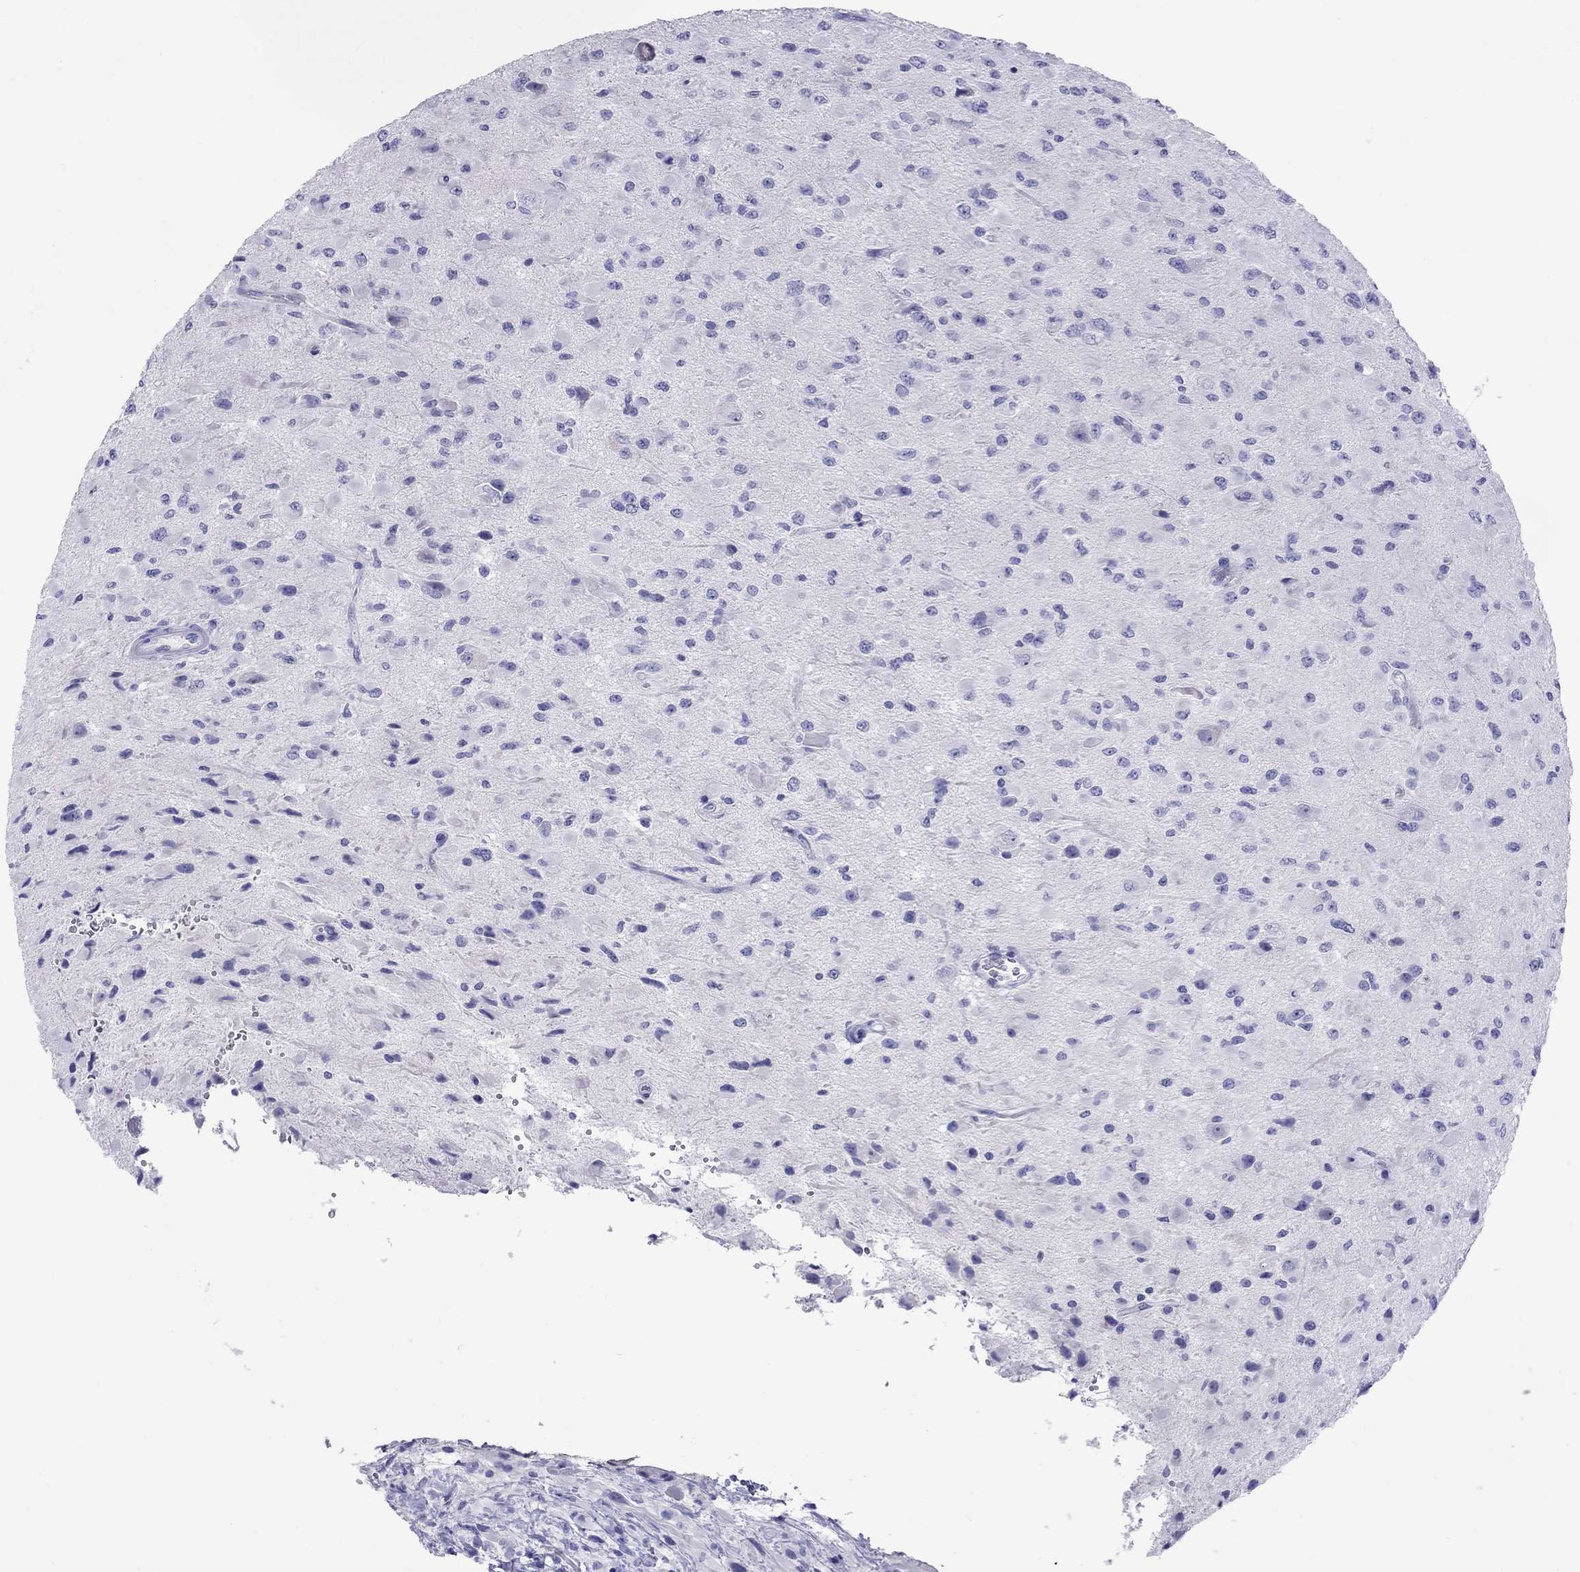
{"staining": {"intensity": "negative", "quantity": "none", "location": "none"}, "tissue": "glioma", "cell_type": "Tumor cells", "image_type": "cancer", "snomed": [{"axis": "morphology", "description": "Glioma, malignant, High grade"}, {"axis": "topography", "description": "Cerebral cortex"}], "caption": "Protein analysis of glioma displays no significant expression in tumor cells.", "gene": "SLAMF1", "patient": {"sex": "male", "age": 35}}